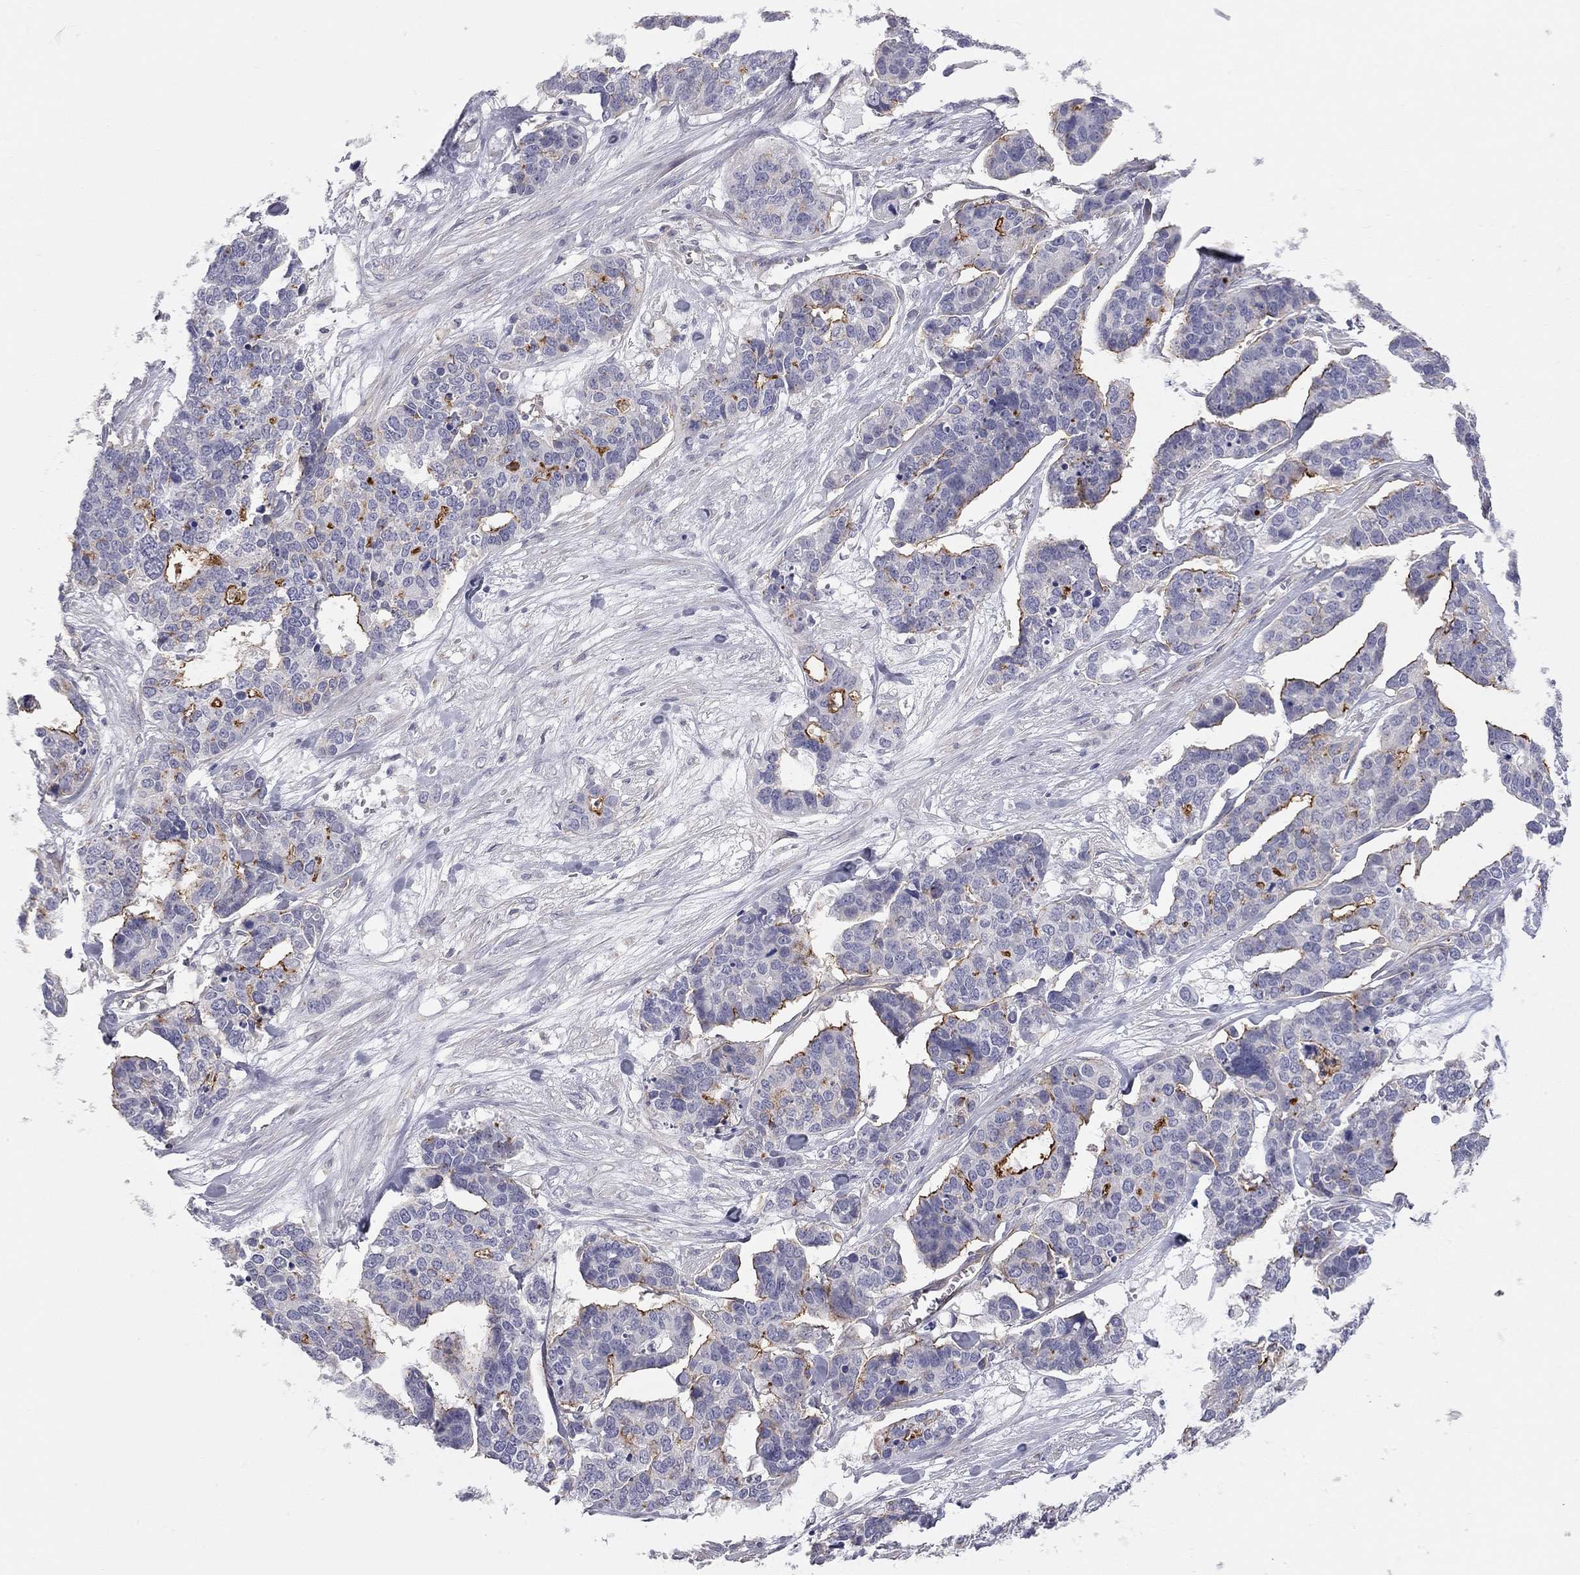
{"staining": {"intensity": "strong", "quantity": "<25%", "location": "cytoplasmic/membranous"}, "tissue": "ovarian cancer", "cell_type": "Tumor cells", "image_type": "cancer", "snomed": [{"axis": "morphology", "description": "Carcinoma, endometroid"}, {"axis": "topography", "description": "Ovary"}], "caption": "Protein staining exhibits strong cytoplasmic/membranous staining in about <25% of tumor cells in ovarian endometroid carcinoma.", "gene": "GPRC5B", "patient": {"sex": "female", "age": 65}}